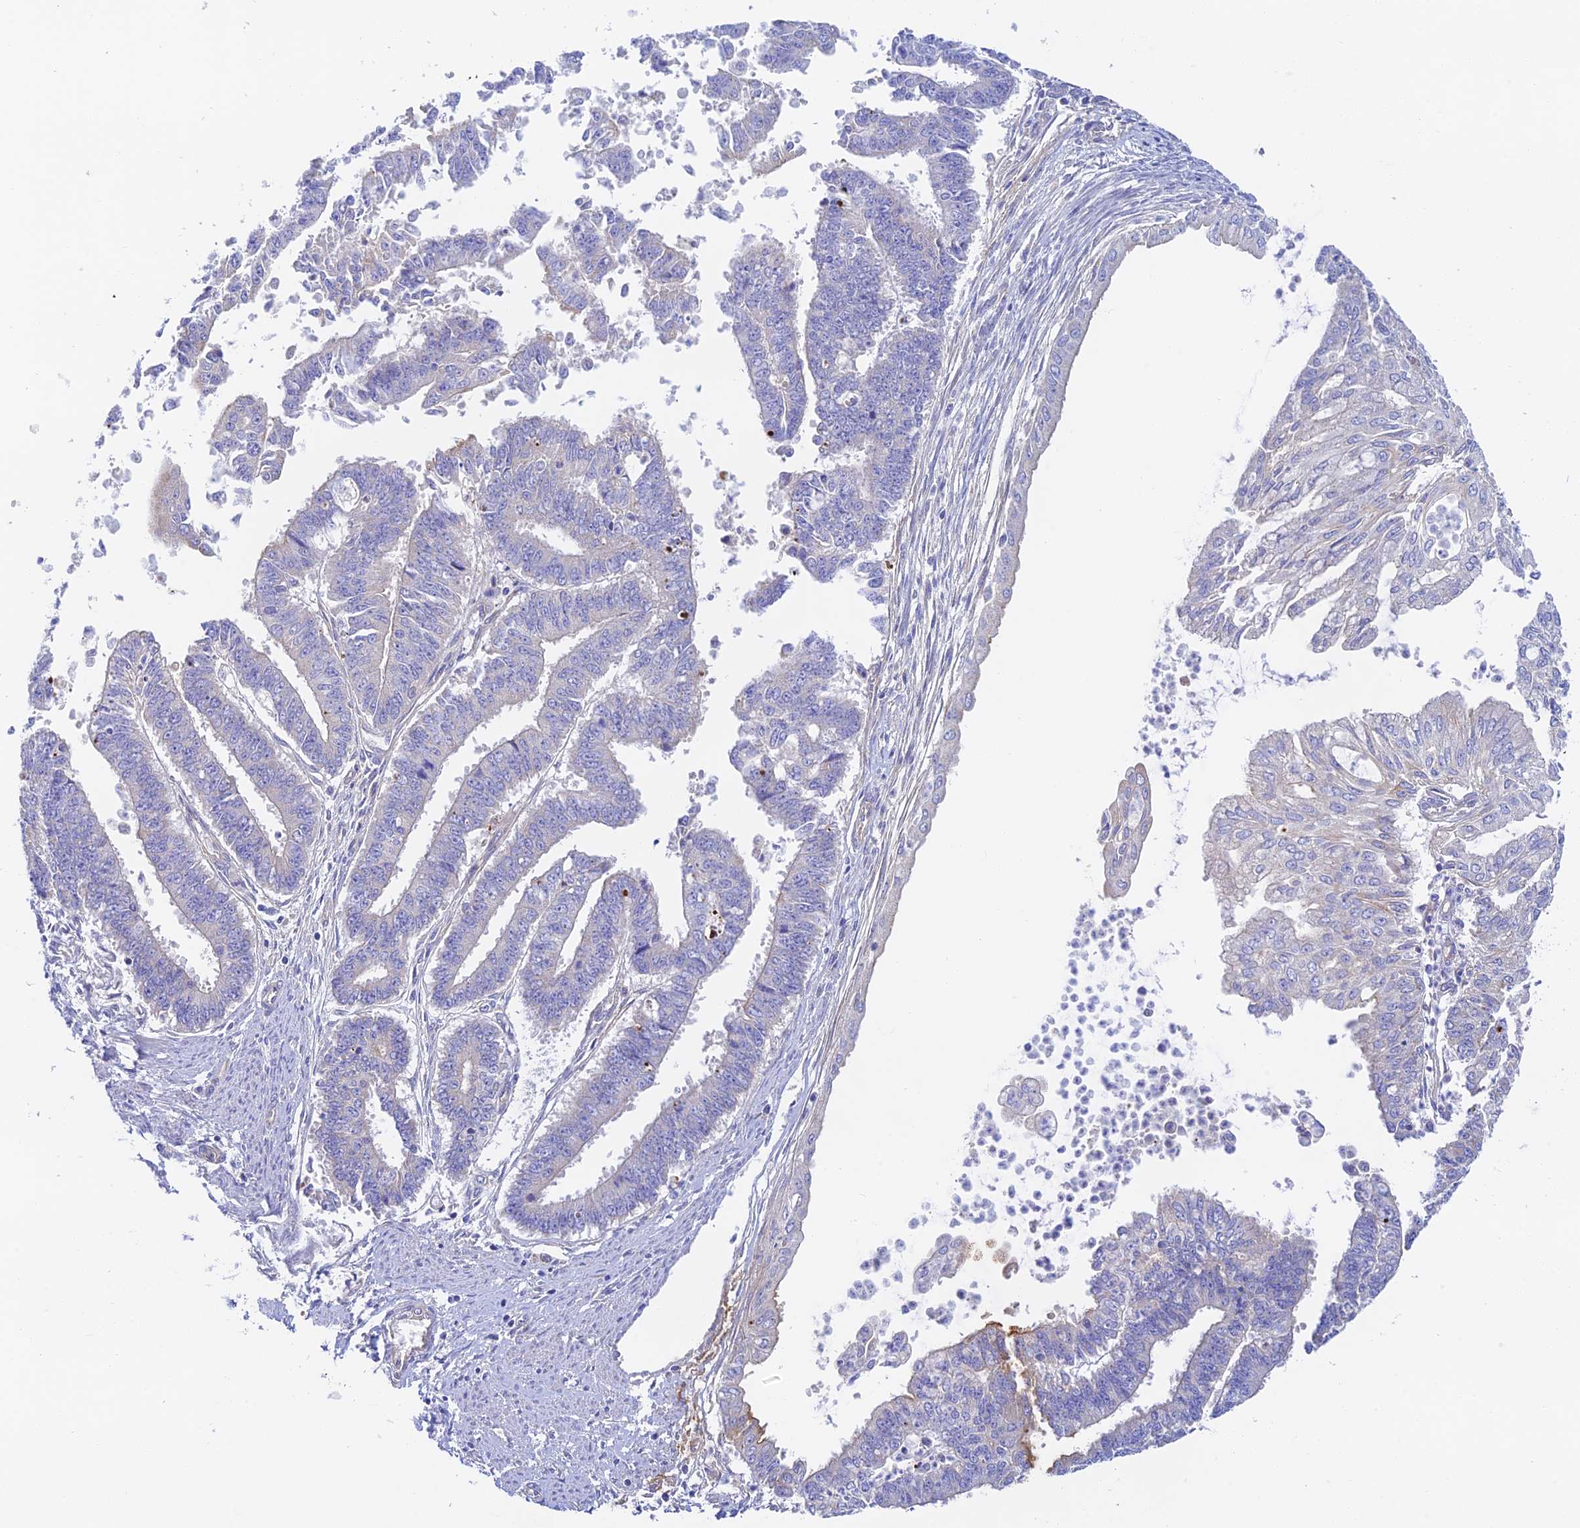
{"staining": {"intensity": "negative", "quantity": "none", "location": "none"}, "tissue": "endometrial cancer", "cell_type": "Tumor cells", "image_type": "cancer", "snomed": [{"axis": "morphology", "description": "Adenocarcinoma, NOS"}, {"axis": "topography", "description": "Endometrium"}], "caption": "The immunohistochemistry histopathology image has no significant positivity in tumor cells of endometrial cancer (adenocarcinoma) tissue.", "gene": "RANBP6", "patient": {"sex": "female", "age": 73}}